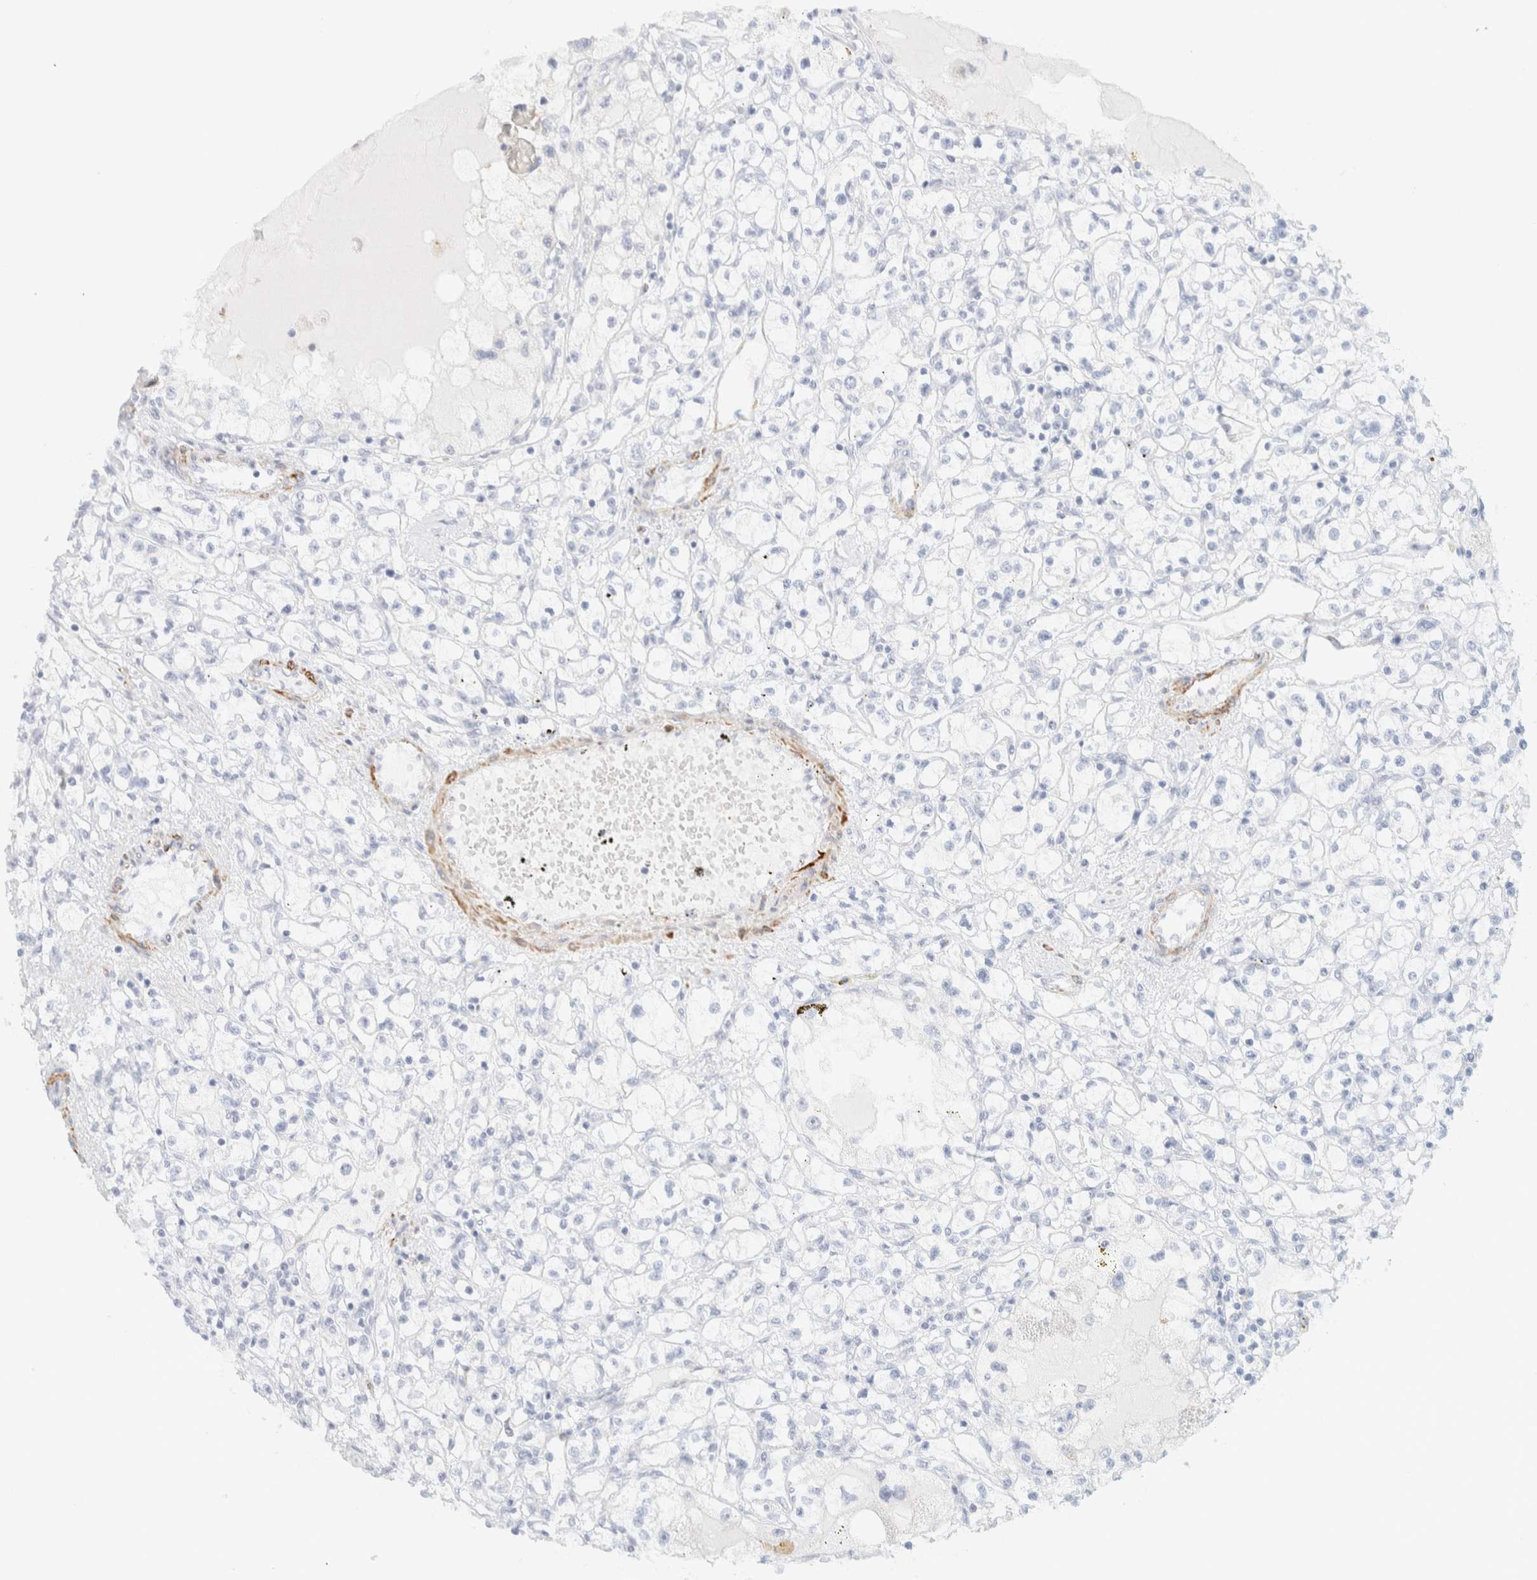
{"staining": {"intensity": "negative", "quantity": "none", "location": "none"}, "tissue": "renal cancer", "cell_type": "Tumor cells", "image_type": "cancer", "snomed": [{"axis": "morphology", "description": "Adenocarcinoma, NOS"}, {"axis": "topography", "description": "Kidney"}], "caption": "High magnification brightfield microscopy of adenocarcinoma (renal) stained with DAB (brown) and counterstained with hematoxylin (blue): tumor cells show no significant positivity.", "gene": "AFMID", "patient": {"sex": "male", "age": 56}}